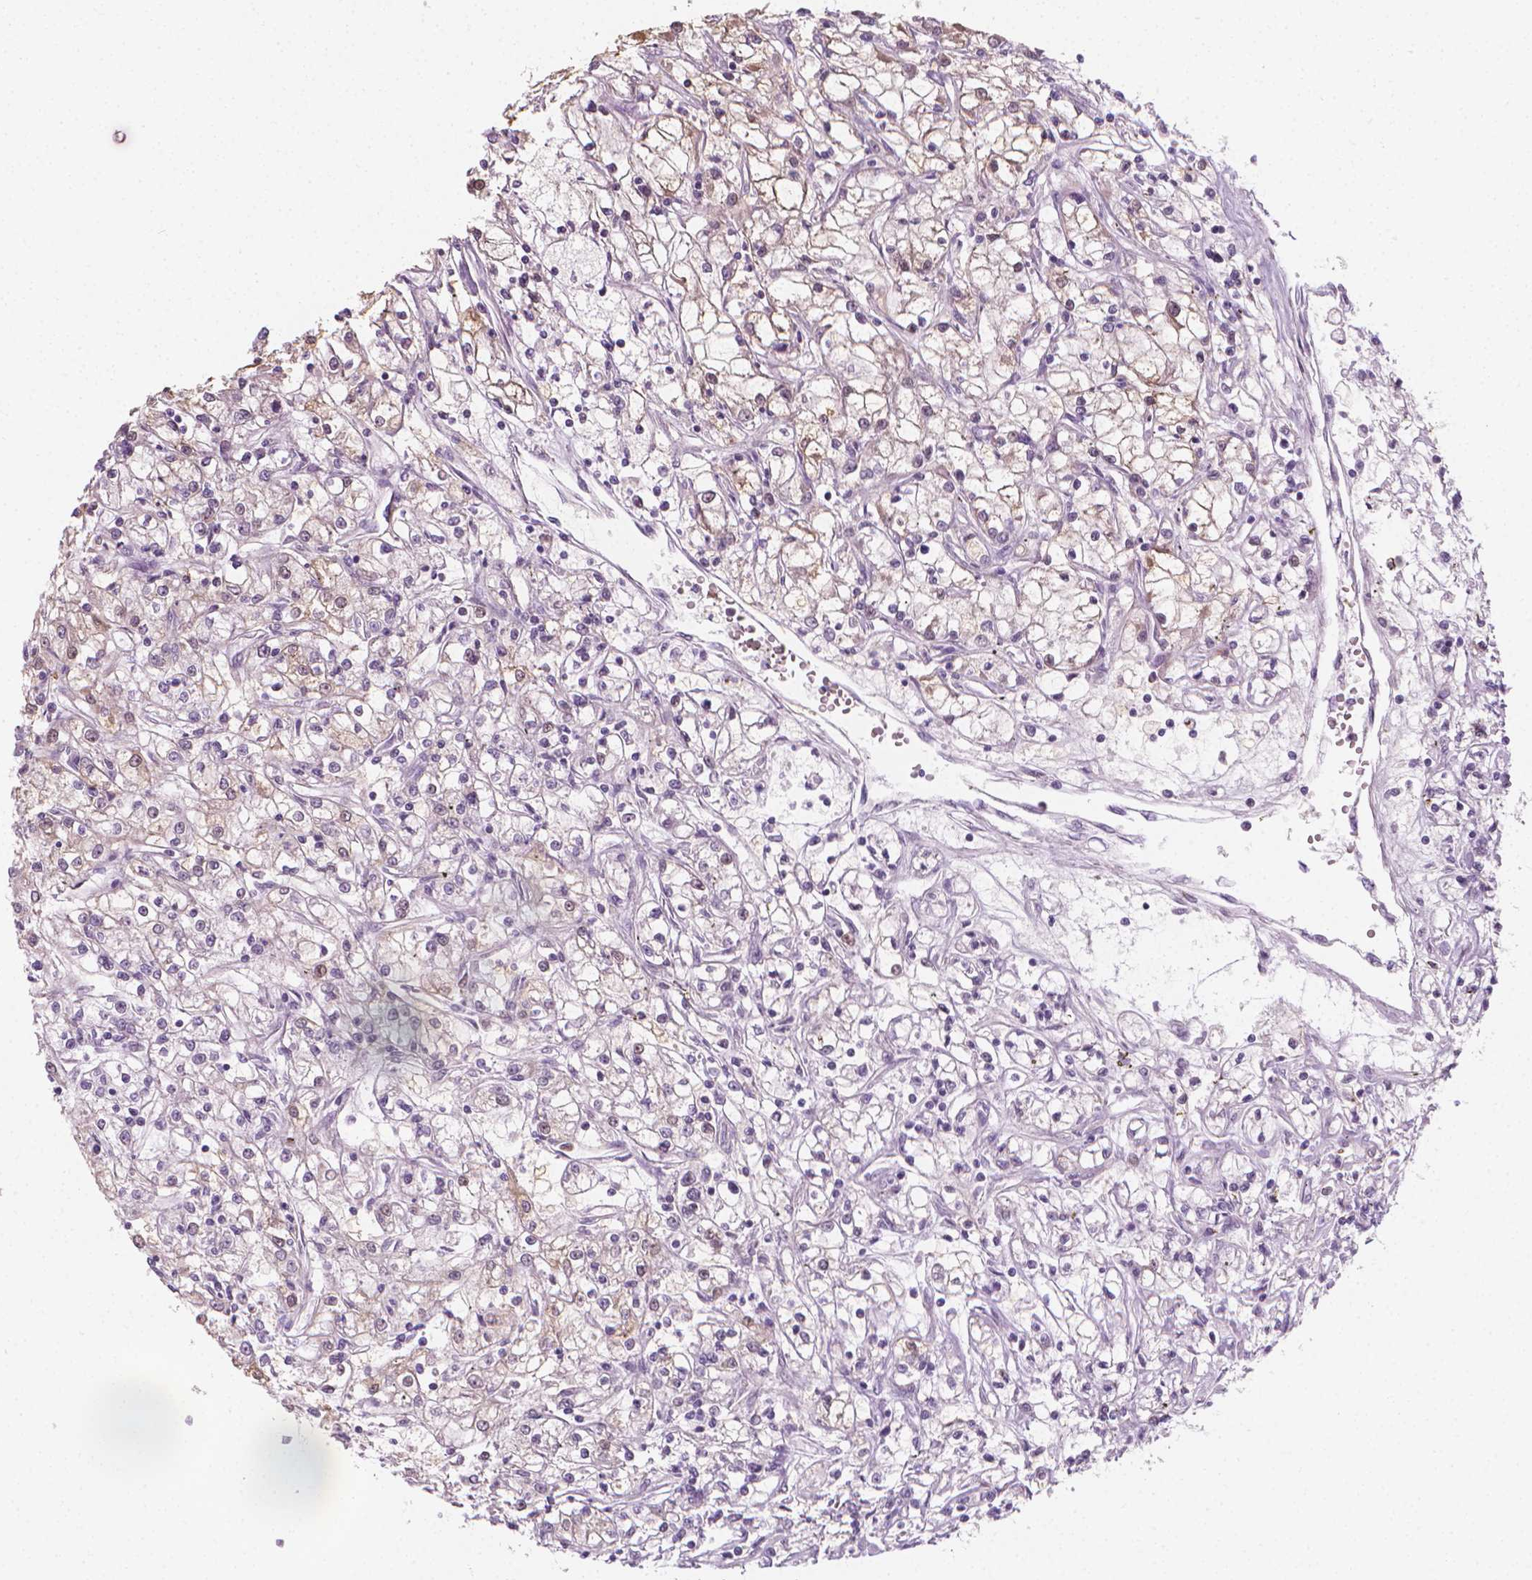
{"staining": {"intensity": "weak", "quantity": "<25%", "location": "cytoplasmic/membranous,nuclear"}, "tissue": "renal cancer", "cell_type": "Tumor cells", "image_type": "cancer", "snomed": [{"axis": "morphology", "description": "Adenocarcinoma, NOS"}, {"axis": "topography", "description": "Kidney"}], "caption": "Tumor cells show no significant staining in adenocarcinoma (renal).", "gene": "CDKN1C", "patient": {"sex": "female", "age": 59}}